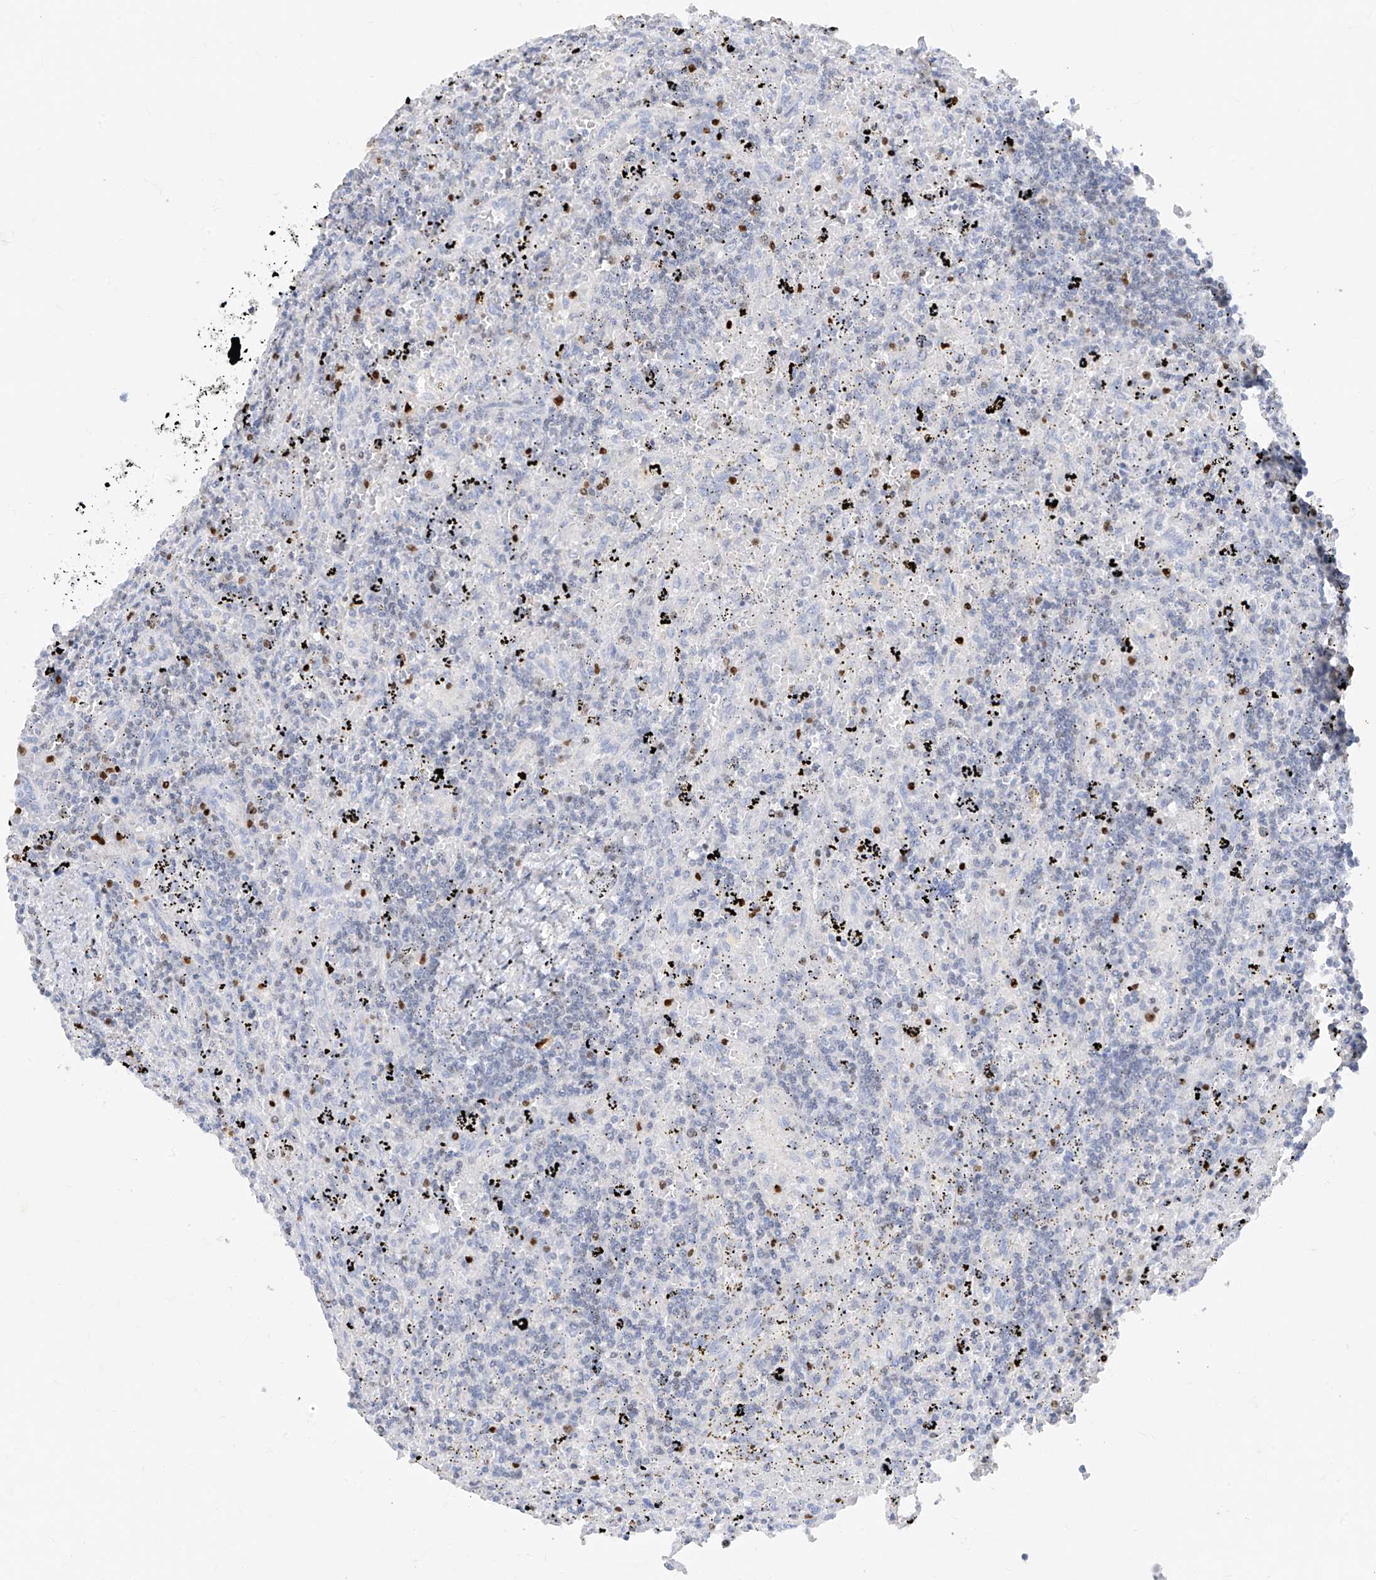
{"staining": {"intensity": "negative", "quantity": "none", "location": "none"}, "tissue": "lymphoma", "cell_type": "Tumor cells", "image_type": "cancer", "snomed": [{"axis": "morphology", "description": "Malignant lymphoma, non-Hodgkin's type, Low grade"}, {"axis": "topography", "description": "Spleen"}], "caption": "There is no significant expression in tumor cells of lymphoma.", "gene": "TBX21", "patient": {"sex": "male", "age": 76}}